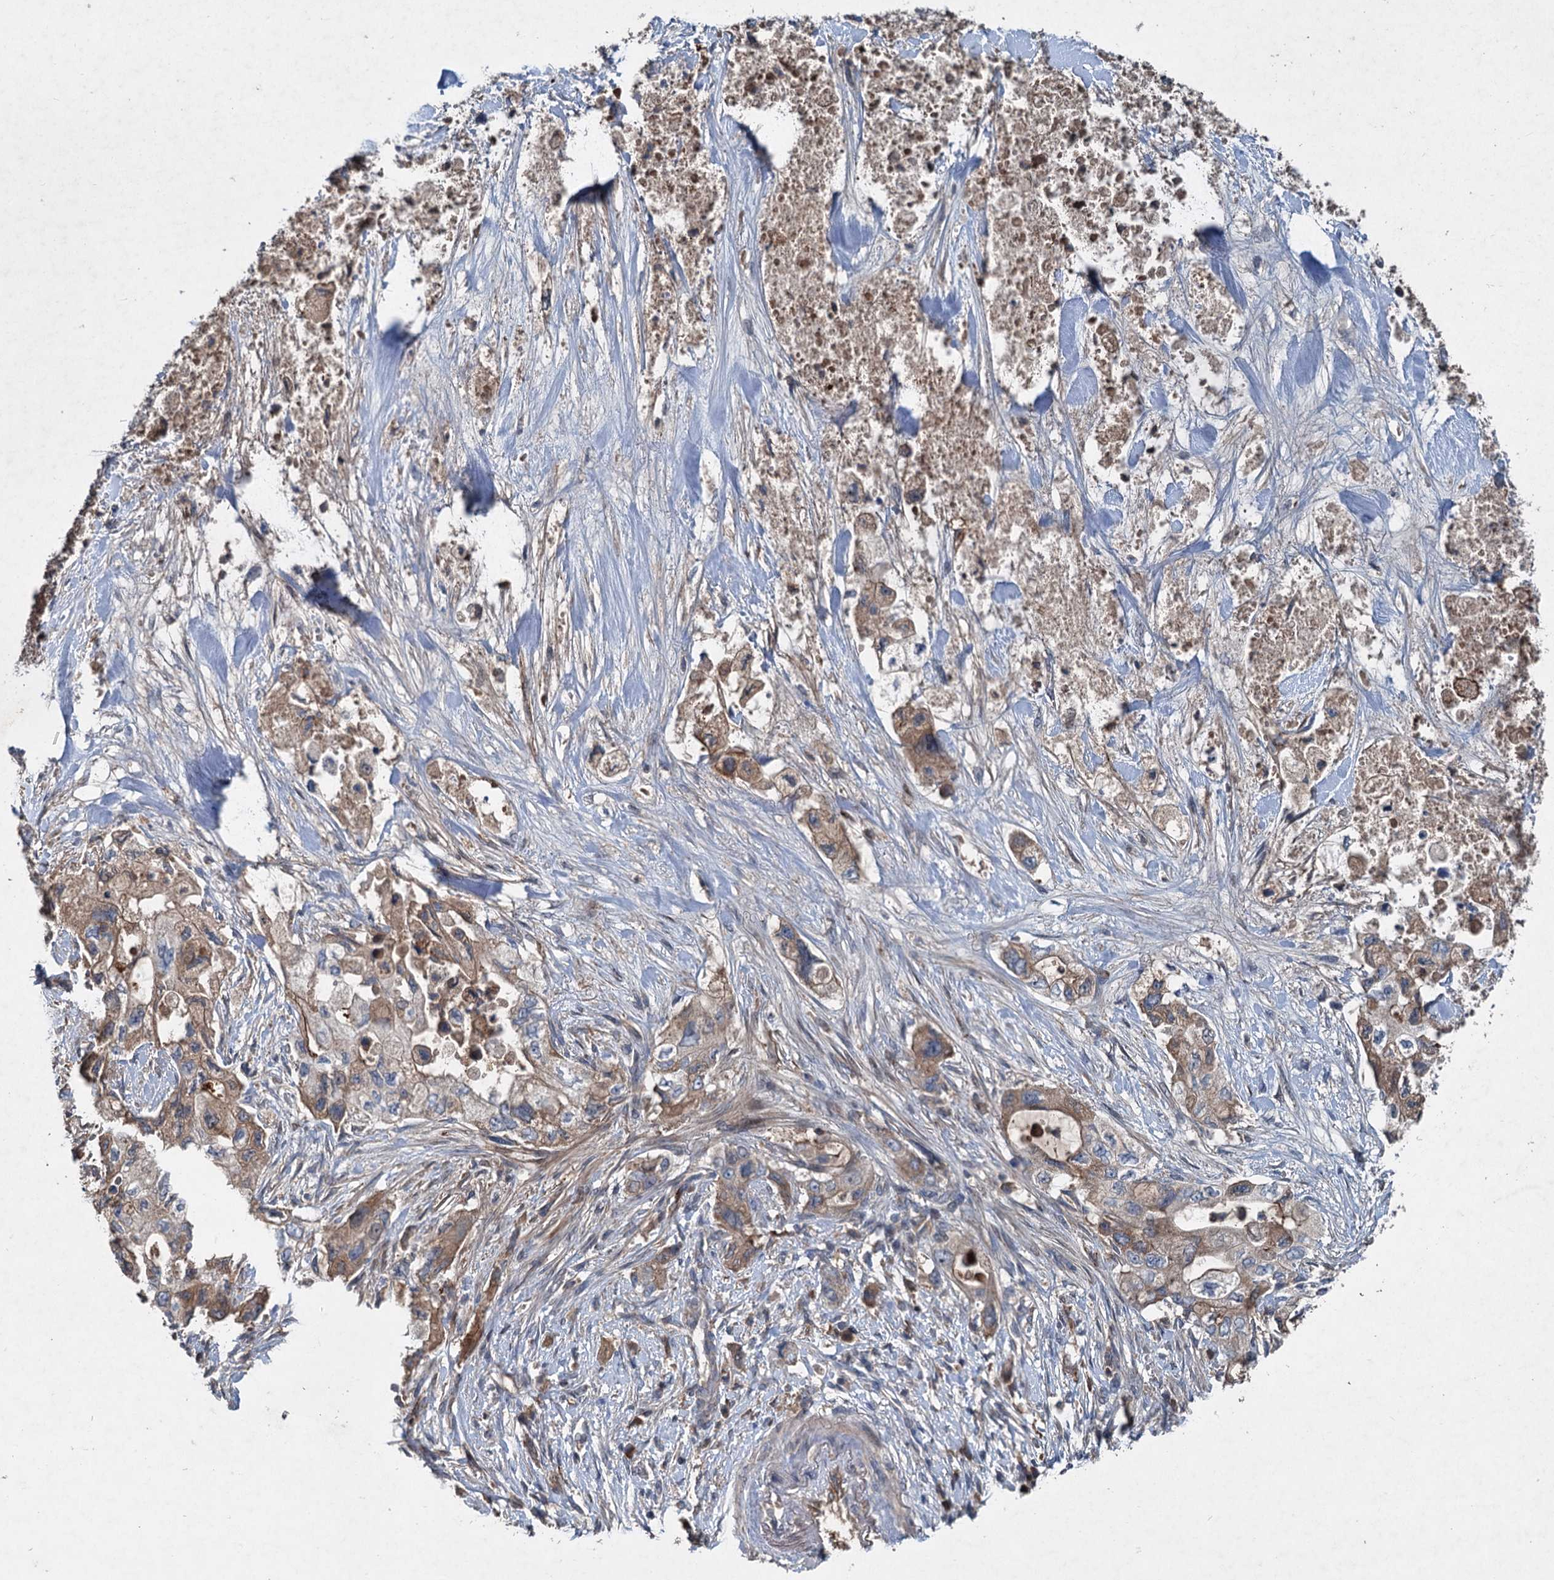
{"staining": {"intensity": "weak", "quantity": "25%-75%", "location": "cytoplasmic/membranous"}, "tissue": "pancreatic cancer", "cell_type": "Tumor cells", "image_type": "cancer", "snomed": [{"axis": "morphology", "description": "Adenocarcinoma, NOS"}, {"axis": "topography", "description": "Pancreas"}], "caption": "The immunohistochemical stain labels weak cytoplasmic/membranous positivity in tumor cells of adenocarcinoma (pancreatic) tissue. (DAB (3,3'-diaminobenzidine) = brown stain, brightfield microscopy at high magnification).", "gene": "TAPBPL", "patient": {"sex": "female", "age": 73}}